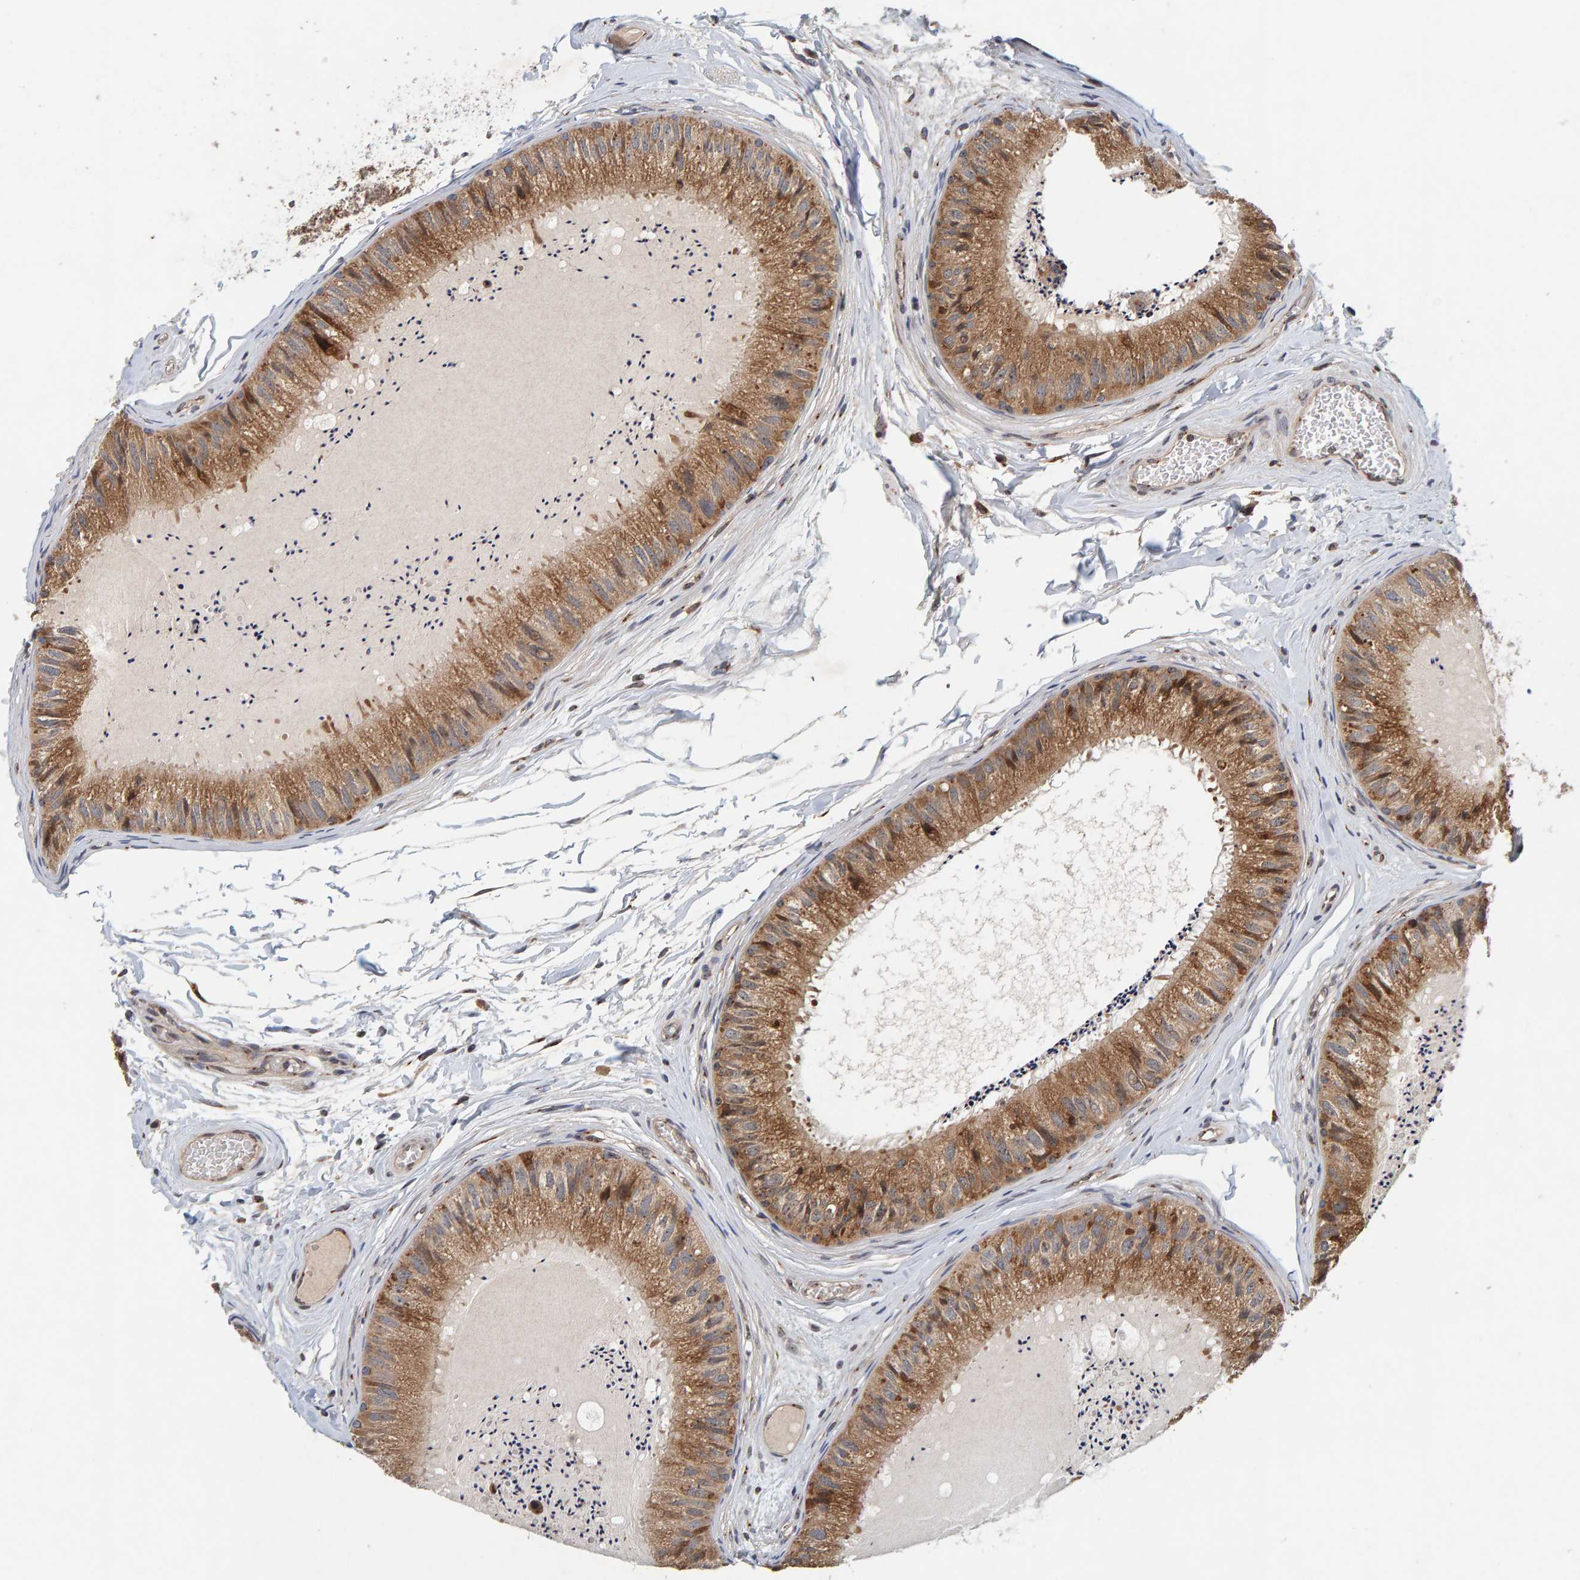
{"staining": {"intensity": "moderate", "quantity": ">75%", "location": "cytoplasmic/membranous"}, "tissue": "epididymis", "cell_type": "Glandular cells", "image_type": "normal", "snomed": [{"axis": "morphology", "description": "Normal tissue, NOS"}, {"axis": "topography", "description": "Epididymis"}], "caption": "Immunohistochemical staining of benign human epididymis reveals medium levels of moderate cytoplasmic/membranous positivity in about >75% of glandular cells.", "gene": "CCDC182", "patient": {"sex": "male", "age": 31}}